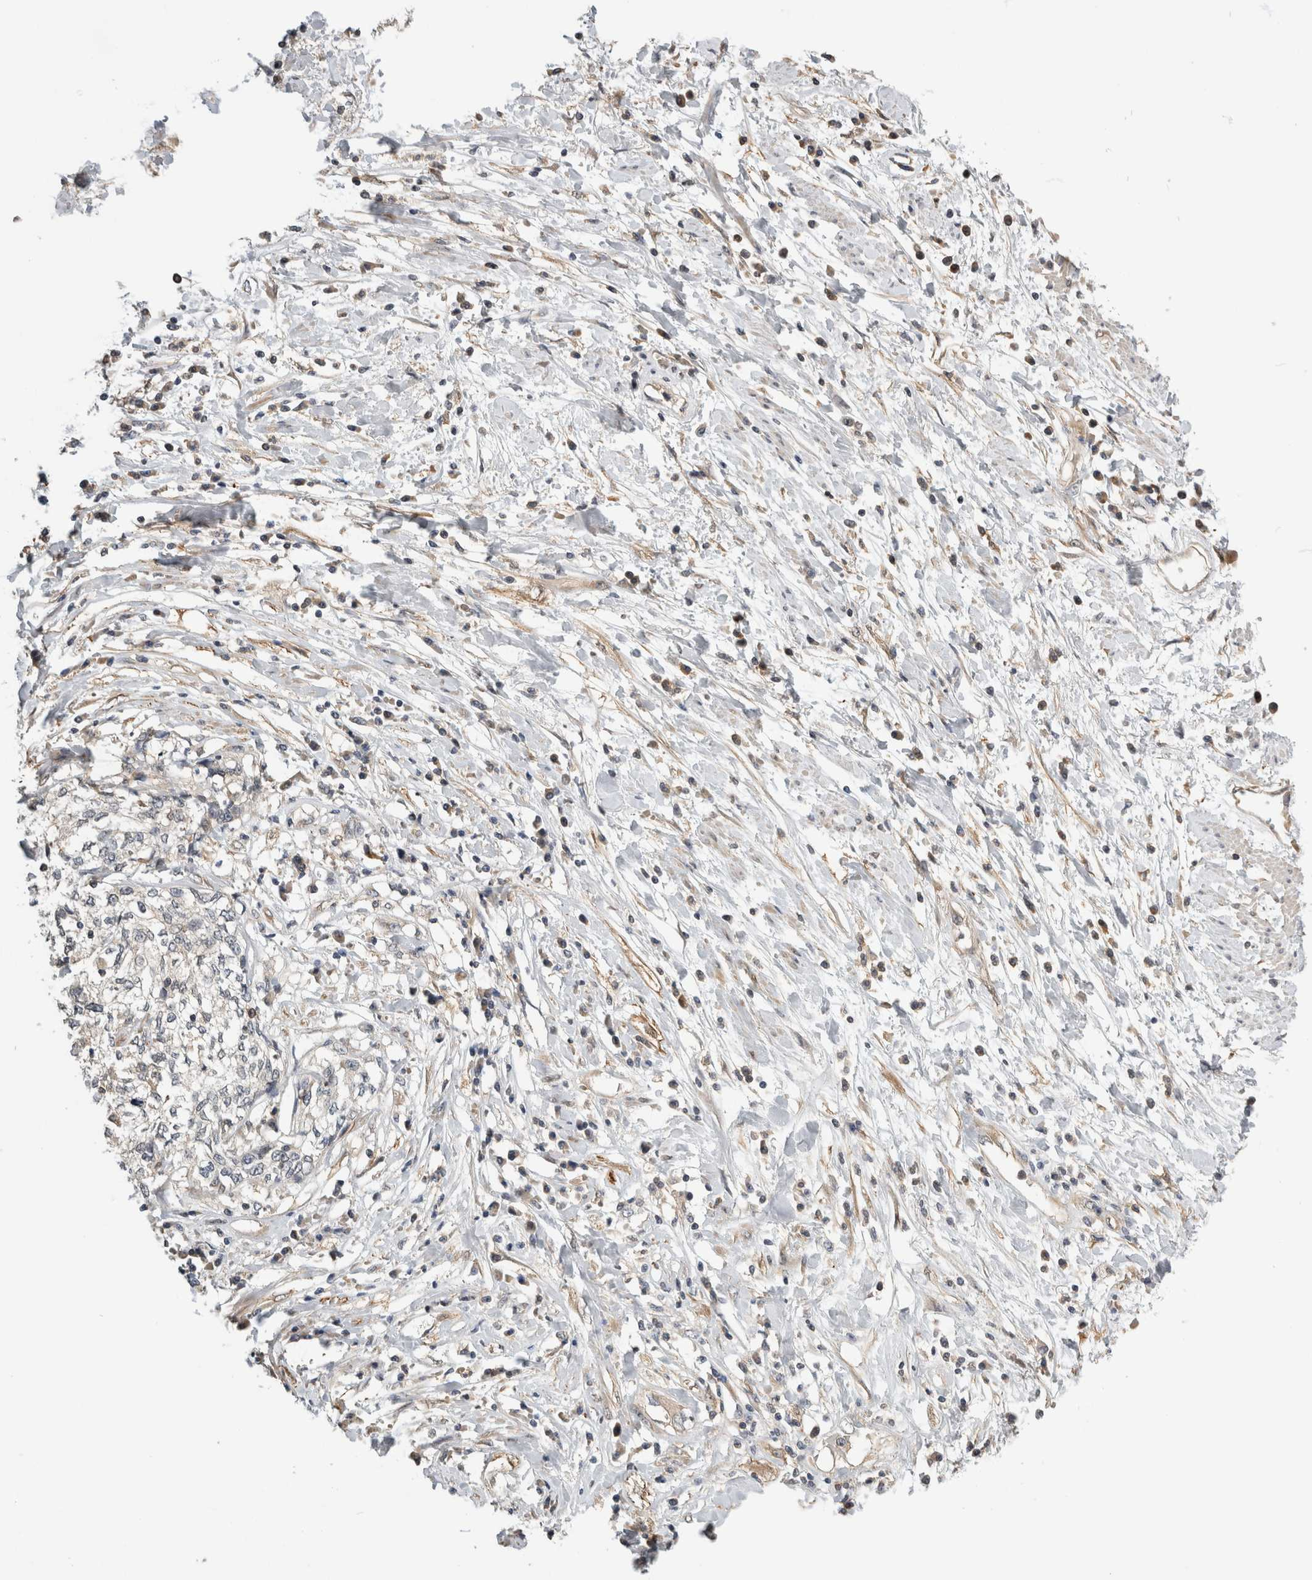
{"staining": {"intensity": "negative", "quantity": "none", "location": "none"}, "tissue": "cervical cancer", "cell_type": "Tumor cells", "image_type": "cancer", "snomed": [{"axis": "morphology", "description": "Squamous cell carcinoma, NOS"}, {"axis": "topography", "description": "Cervix"}], "caption": "This is a micrograph of immunohistochemistry staining of cervical squamous cell carcinoma, which shows no expression in tumor cells.", "gene": "PGM1", "patient": {"sex": "female", "age": 57}}